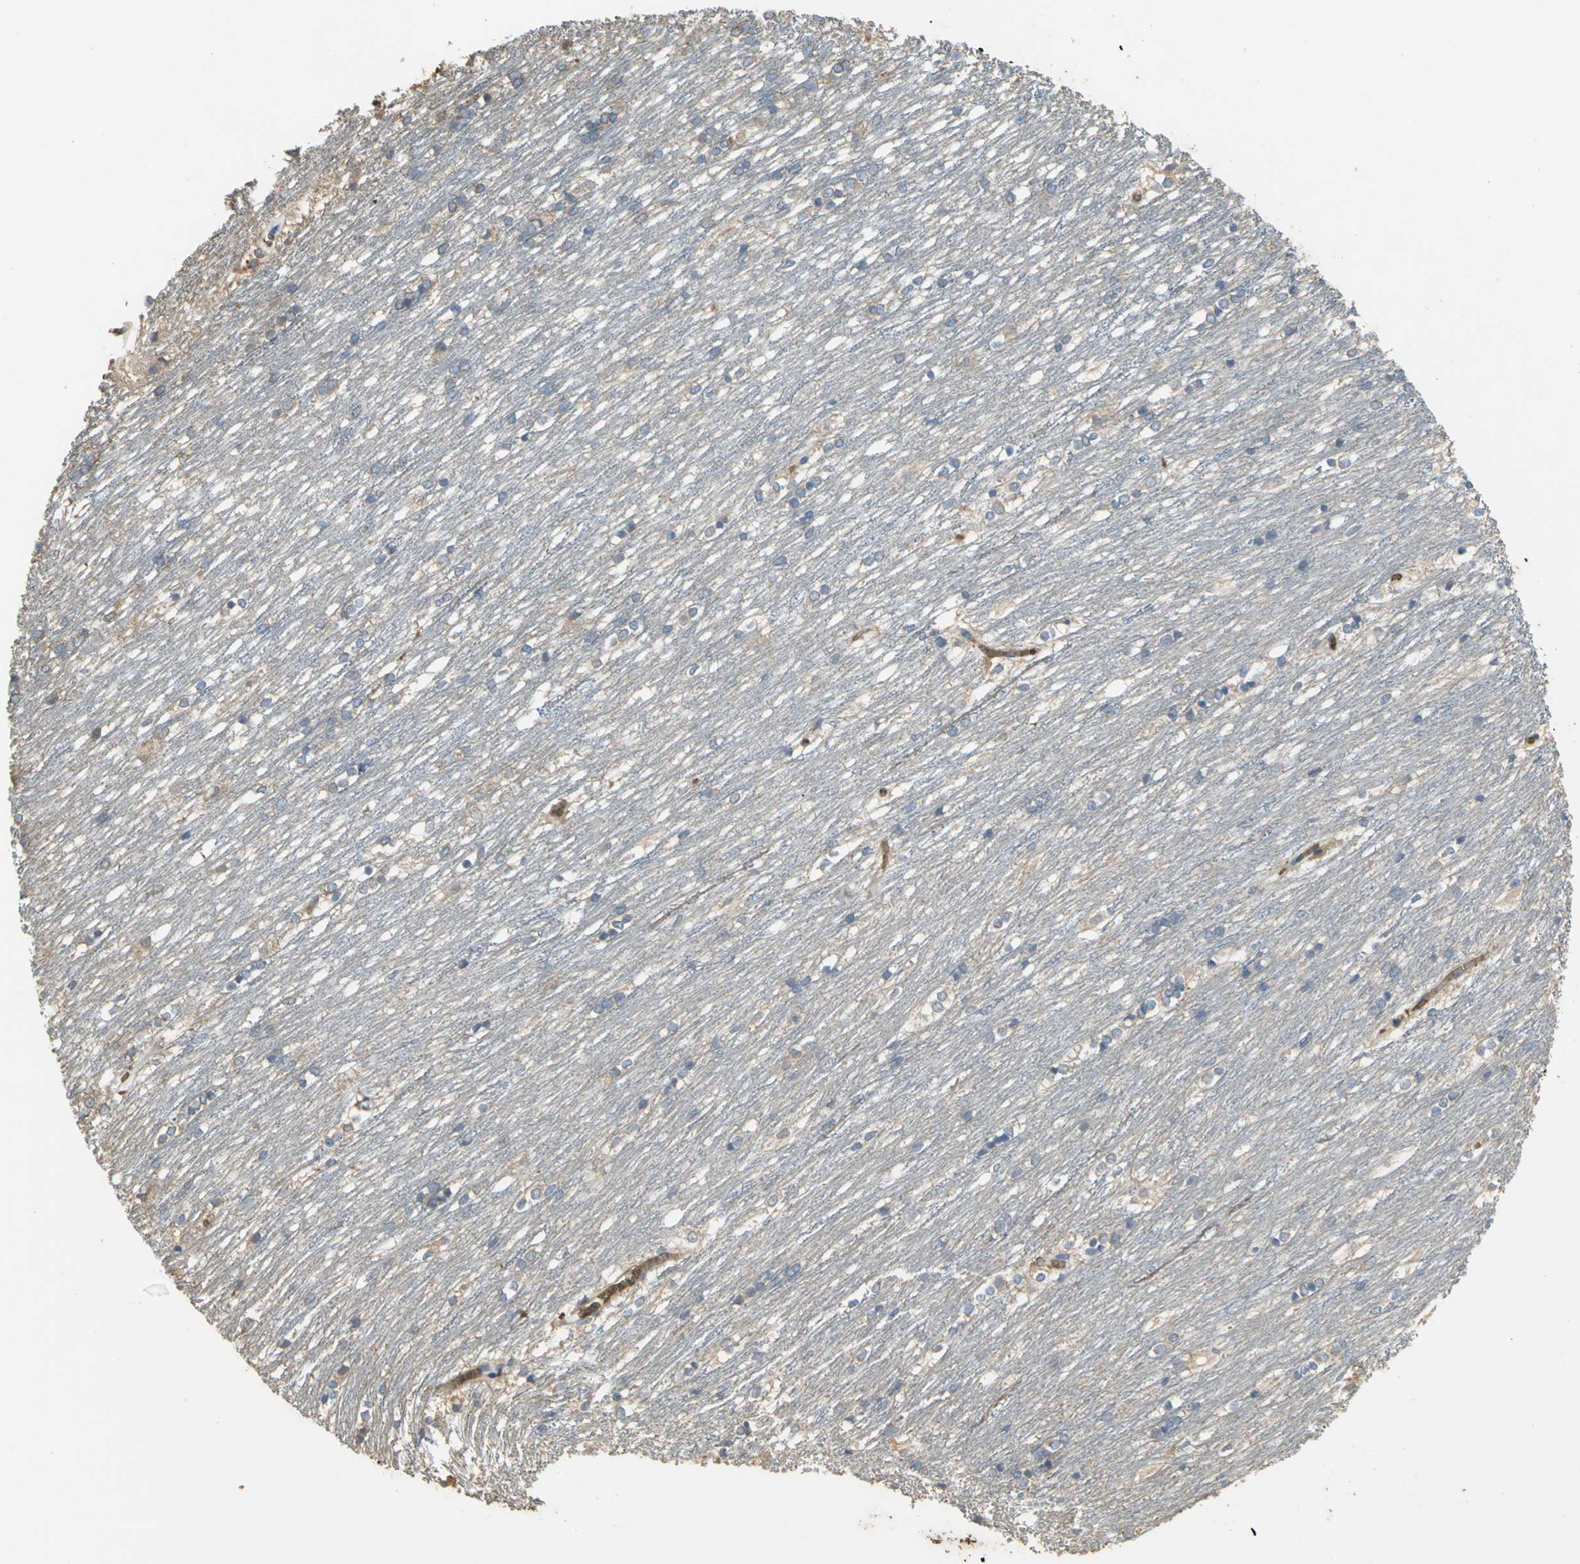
{"staining": {"intensity": "moderate", "quantity": "<25%", "location": "cytoplasmic/membranous"}, "tissue": "caudate", "cell_type": "Glial cells", "image_type": "normal", "snomed": [{"axis": "morphology", "description": "Normal tissue, NOS"}, {"axis": "topography", "description": "Lateral ventricle wall"}], "caption": "Immunohistochemistry of unremarkable human caudate demonstrates low levels of moderate cytoplasmic/membranous expression in about <25% of glial cells. (IHC, brightfield microscopy, high magnification).", "gene": "TREM1", "patient": {"sex": "female", "age": 19}}